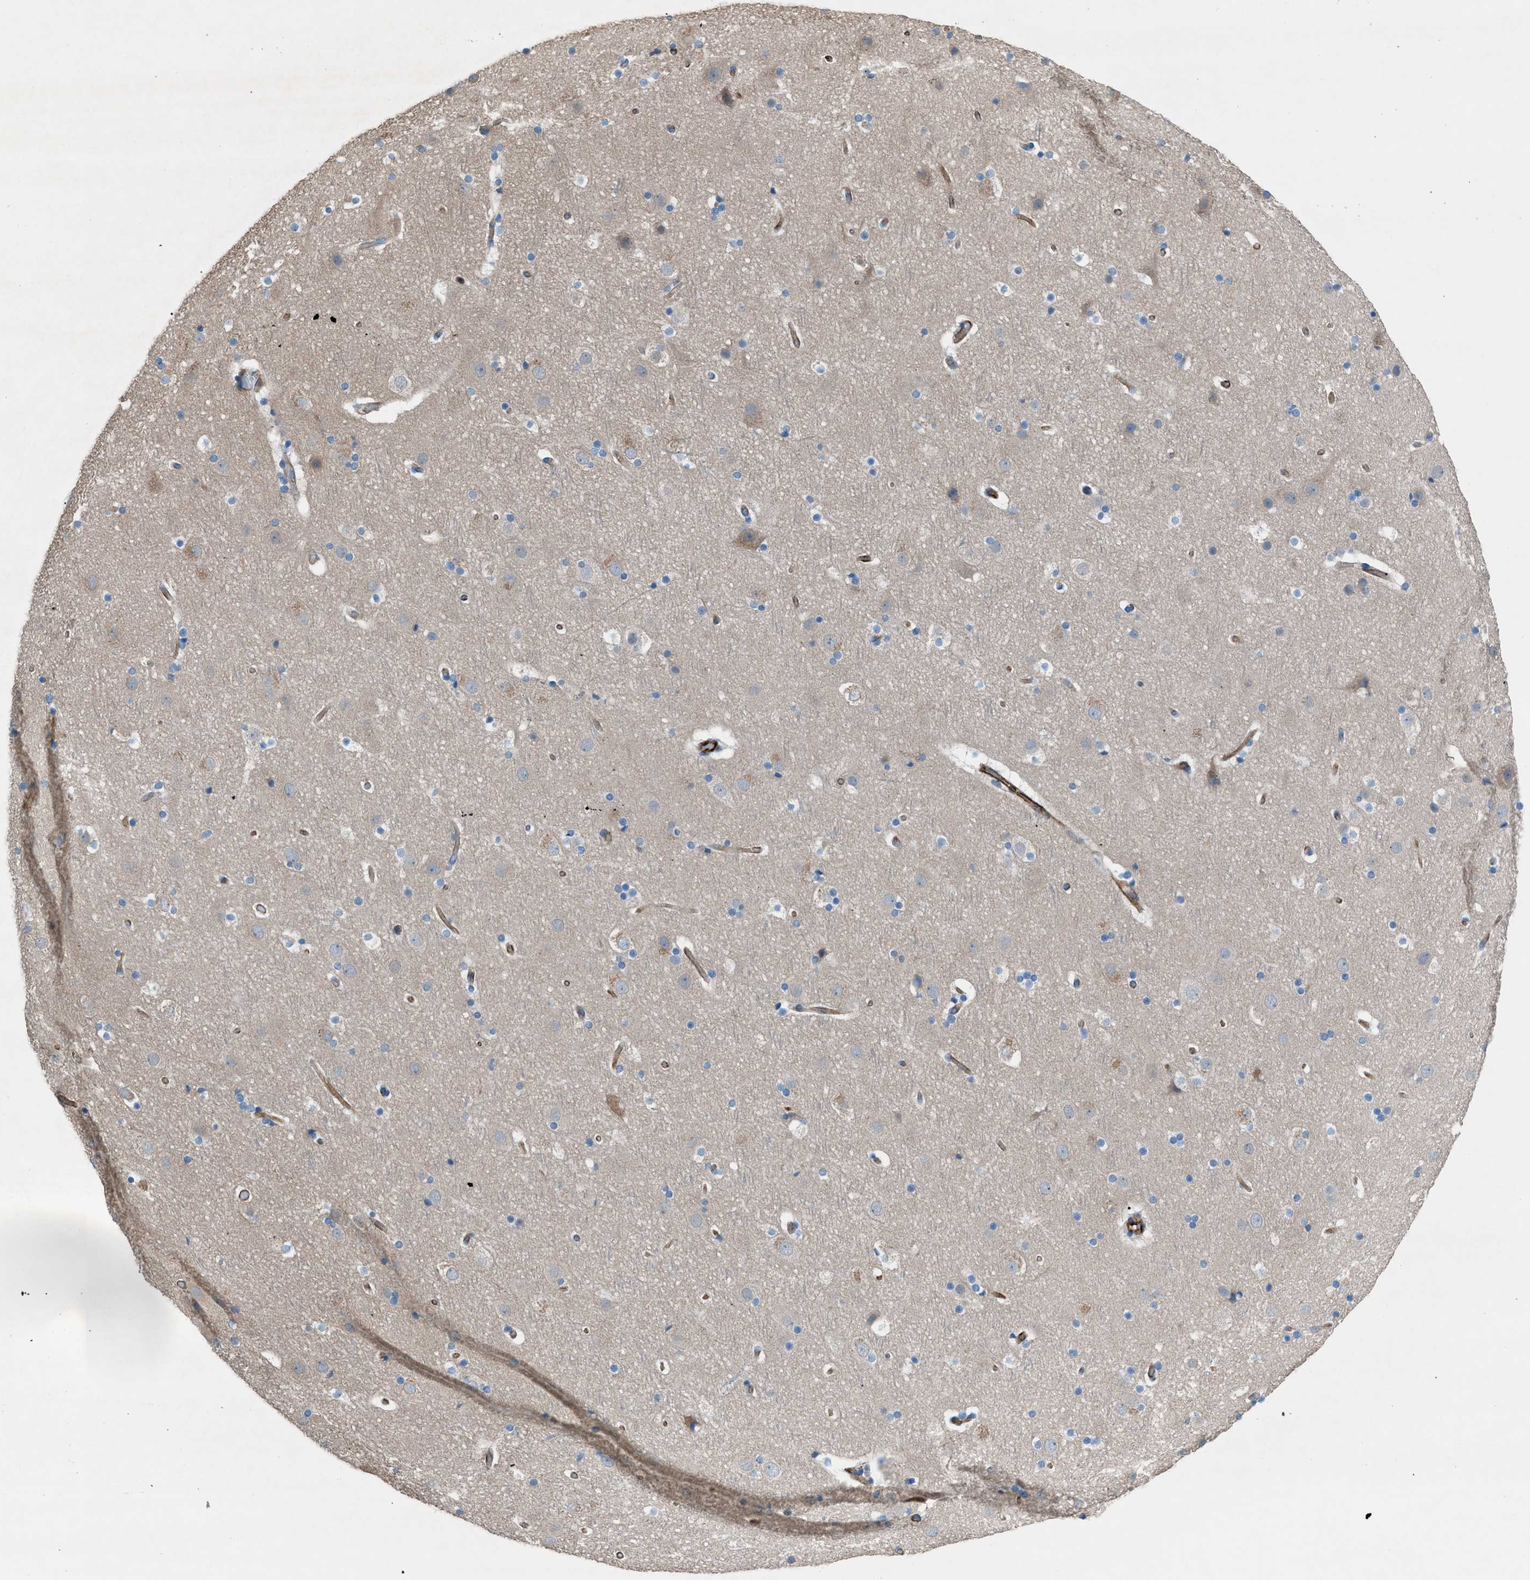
{"staining": {"intensity": "strong", "quantity": "25%-75%", "location": "cytoplasmic/membranous"}, "tissue": "cerebral cortex", "cell_type": "Endothelial cells", "image_type": "normal", "snomed": [{"axis": "morphology", "description": "Normal tissue, NOS"}, {"axis": "topography", "description": "Cerebral cortex"}], "caption": "Immunohistochemistry of normal cerebral cortex demonstrates high levels of strong cytoplasmic/membranous expression in approximately 25%-75% of endothelial cells. (DAB = brown stain, brightfield microscopy at high magnification).", "gene": "CABP7", "patient": {"sex": "male", "age": 57}}